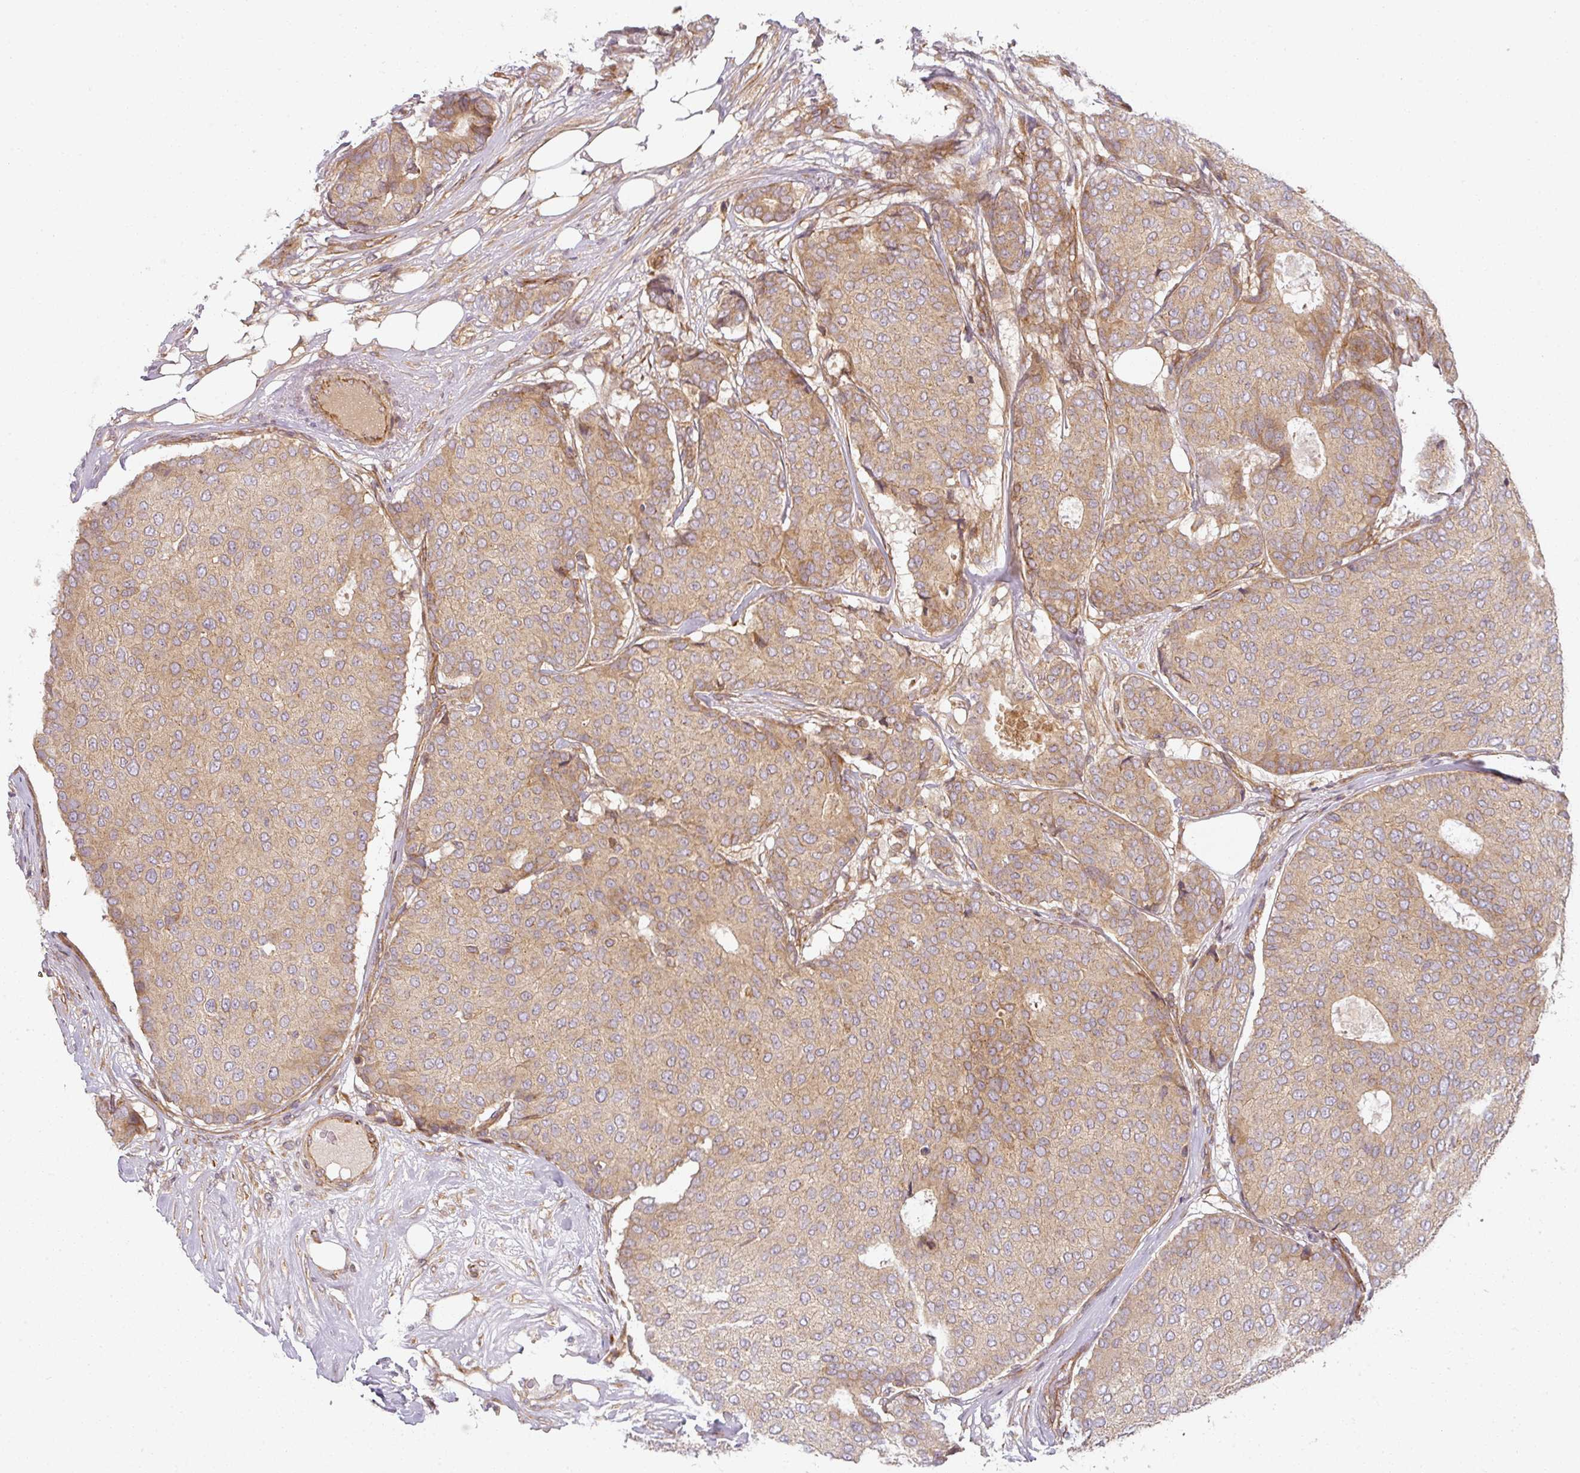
{"staining": {"intensity": "weak", "quantity": "25%-75%", "location": "cytoplasmic/membranous"}, "tissue": "breast cancer", "cell_type": "Tumor cells", "image_type": "cancer", "snomed": [{"axis": "morphology", "description": "Duct carcinoma"}, {"axis": "topography", "description": "Breast"}], "caption": "Invasive ductal carcinoma (breast) stained with DAB (3,3'-diaminobenzidine) IHC shows low levels of weak cytoplasmic/membranous positivity in approximately 25%-75% of tumor cells.", "gene": "CNOT1", "patient": {"sex": "female", "age": 75}}